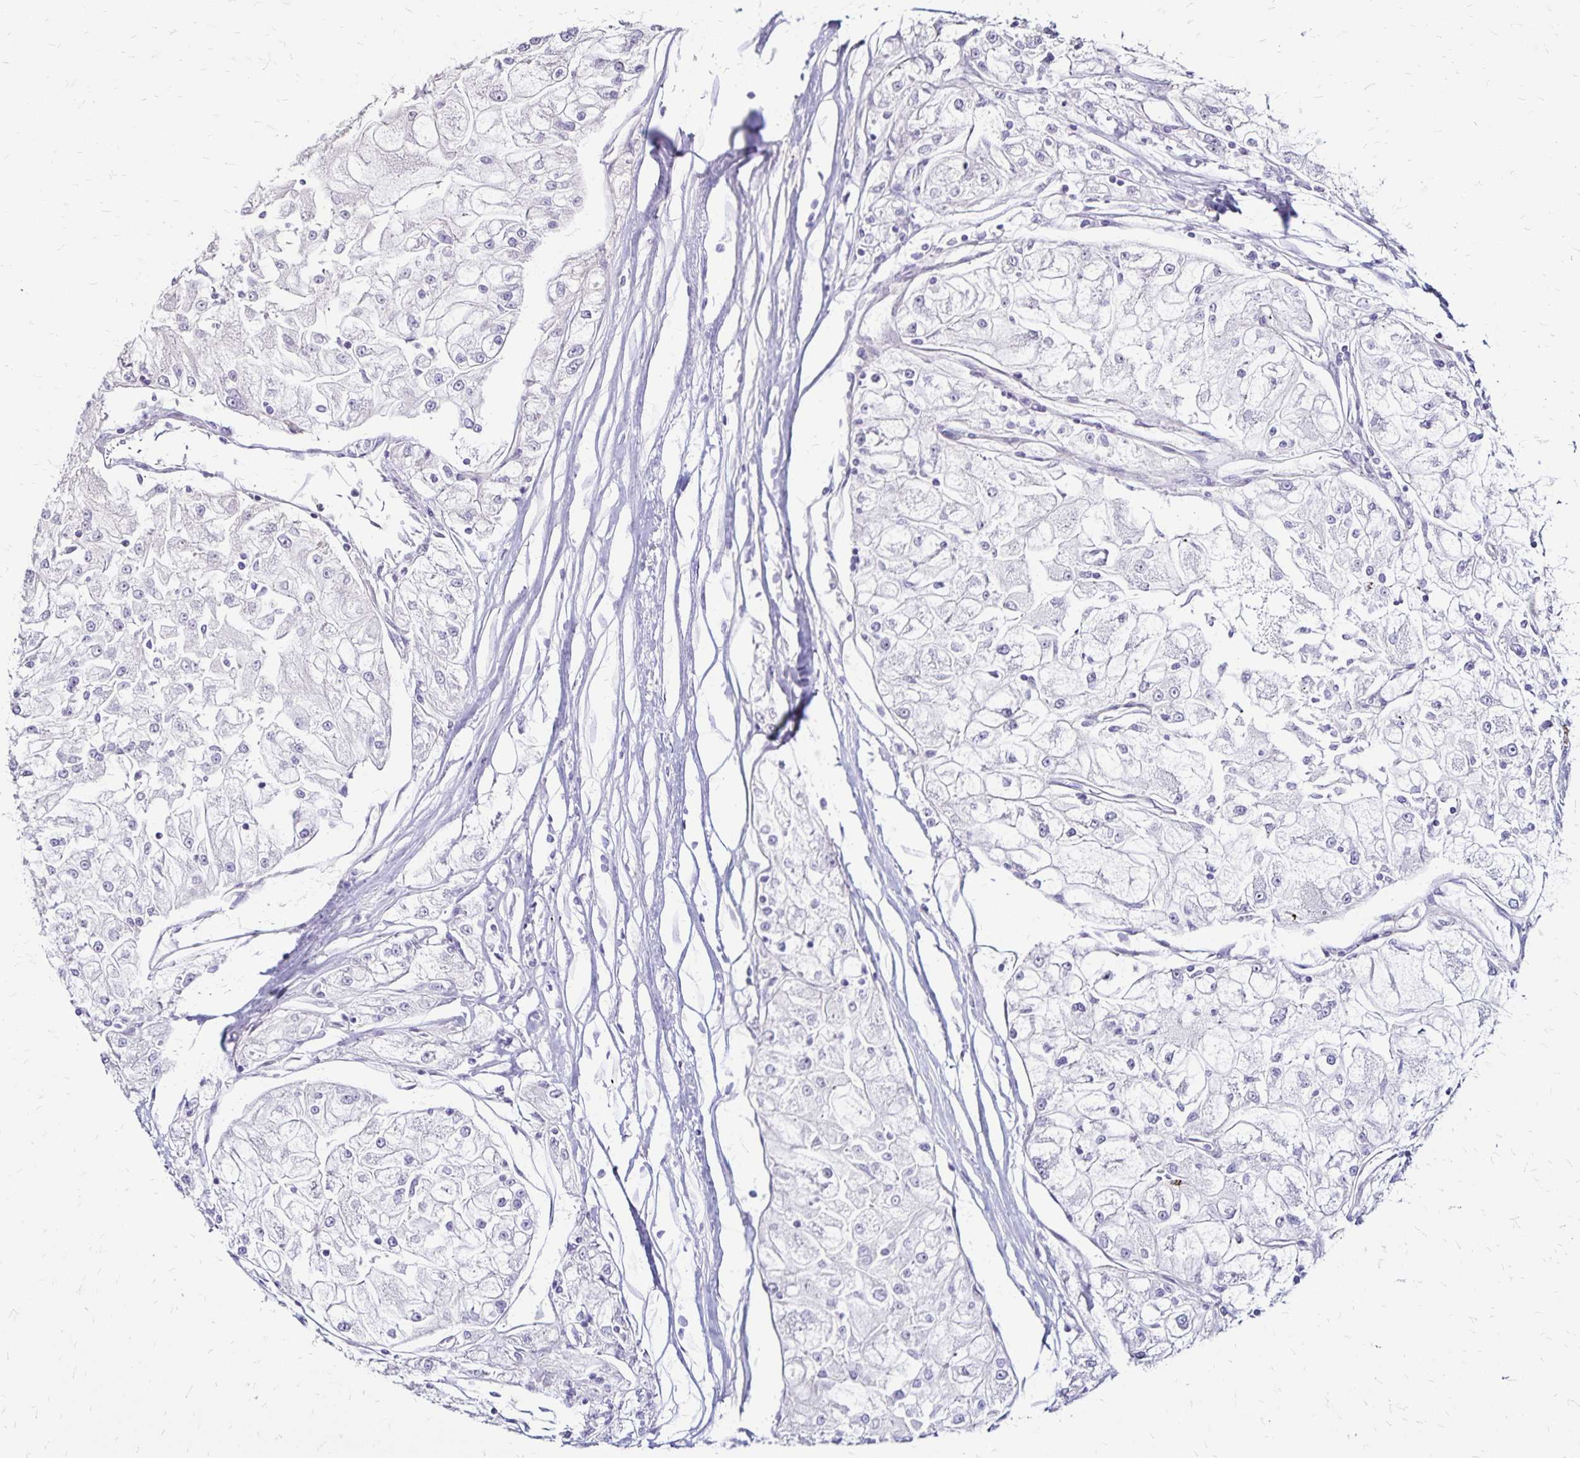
{"staining": {"intensity": "negative", "quantity": "none", "location": "none"}, "tissue": "renal cancer", "cell_type": "Tumor cells", "image_type": "cancer", "snomed": [{"axis": "morphology", "description": "Adenocarcinoma, NOS"}, {"axis": "topography", "description": "Kidney"}], "caption": "High magnification brightfield microscopy of renal cancer (adenocarcinoma) stained with DAB (3,3'-diaminobenzidine) (brown) and counterstained with hematoxylin (blue): tumor cells show no significant positivity. (DAB (3,3'-diaminobenzidine) immunohistochemistry (IHC), high magnification).", "gene": "KISS1", "patient": {"sex": "female", "age": 72}}